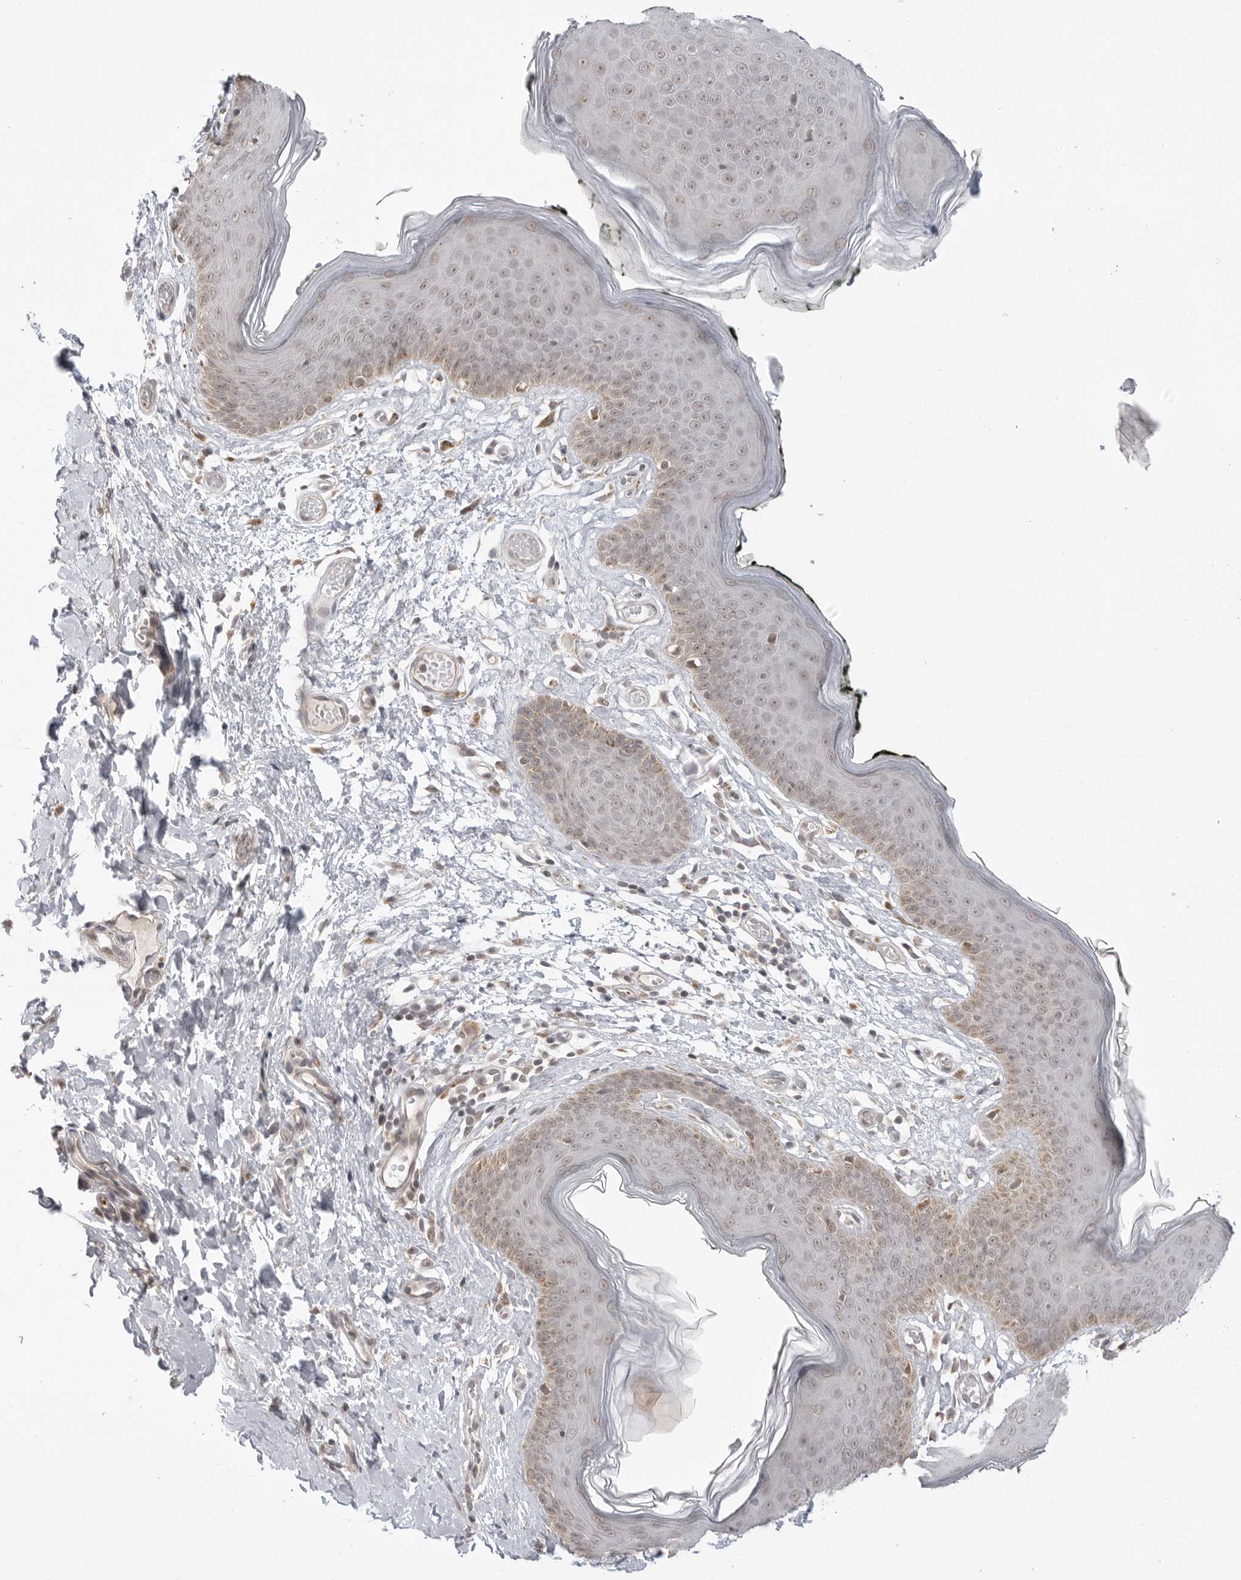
{"staining": {"intensity": "weak", "quantity": "25%-75%", "location": "nuclear"}, "tissue": "skin", "cell_type": "Epidermal cells", "image_type": "normal", "snomed": [{"axis": "morphology", "description": "Normal tissue, NOS"}, {"axis": "morphology", "description": "Inflammation, NOS"}, {"axis": "topography", "description": "Vulva"}], "caption": "Protein positivity by immunohistochemistry demonstrates weak nuclear expression in approximately 25%-75% of epidermal cells in unremarkable skin. Nuclei are stained in blue.", "gene": "KALRN", "patient": {"sex": "female", "age": 84}}